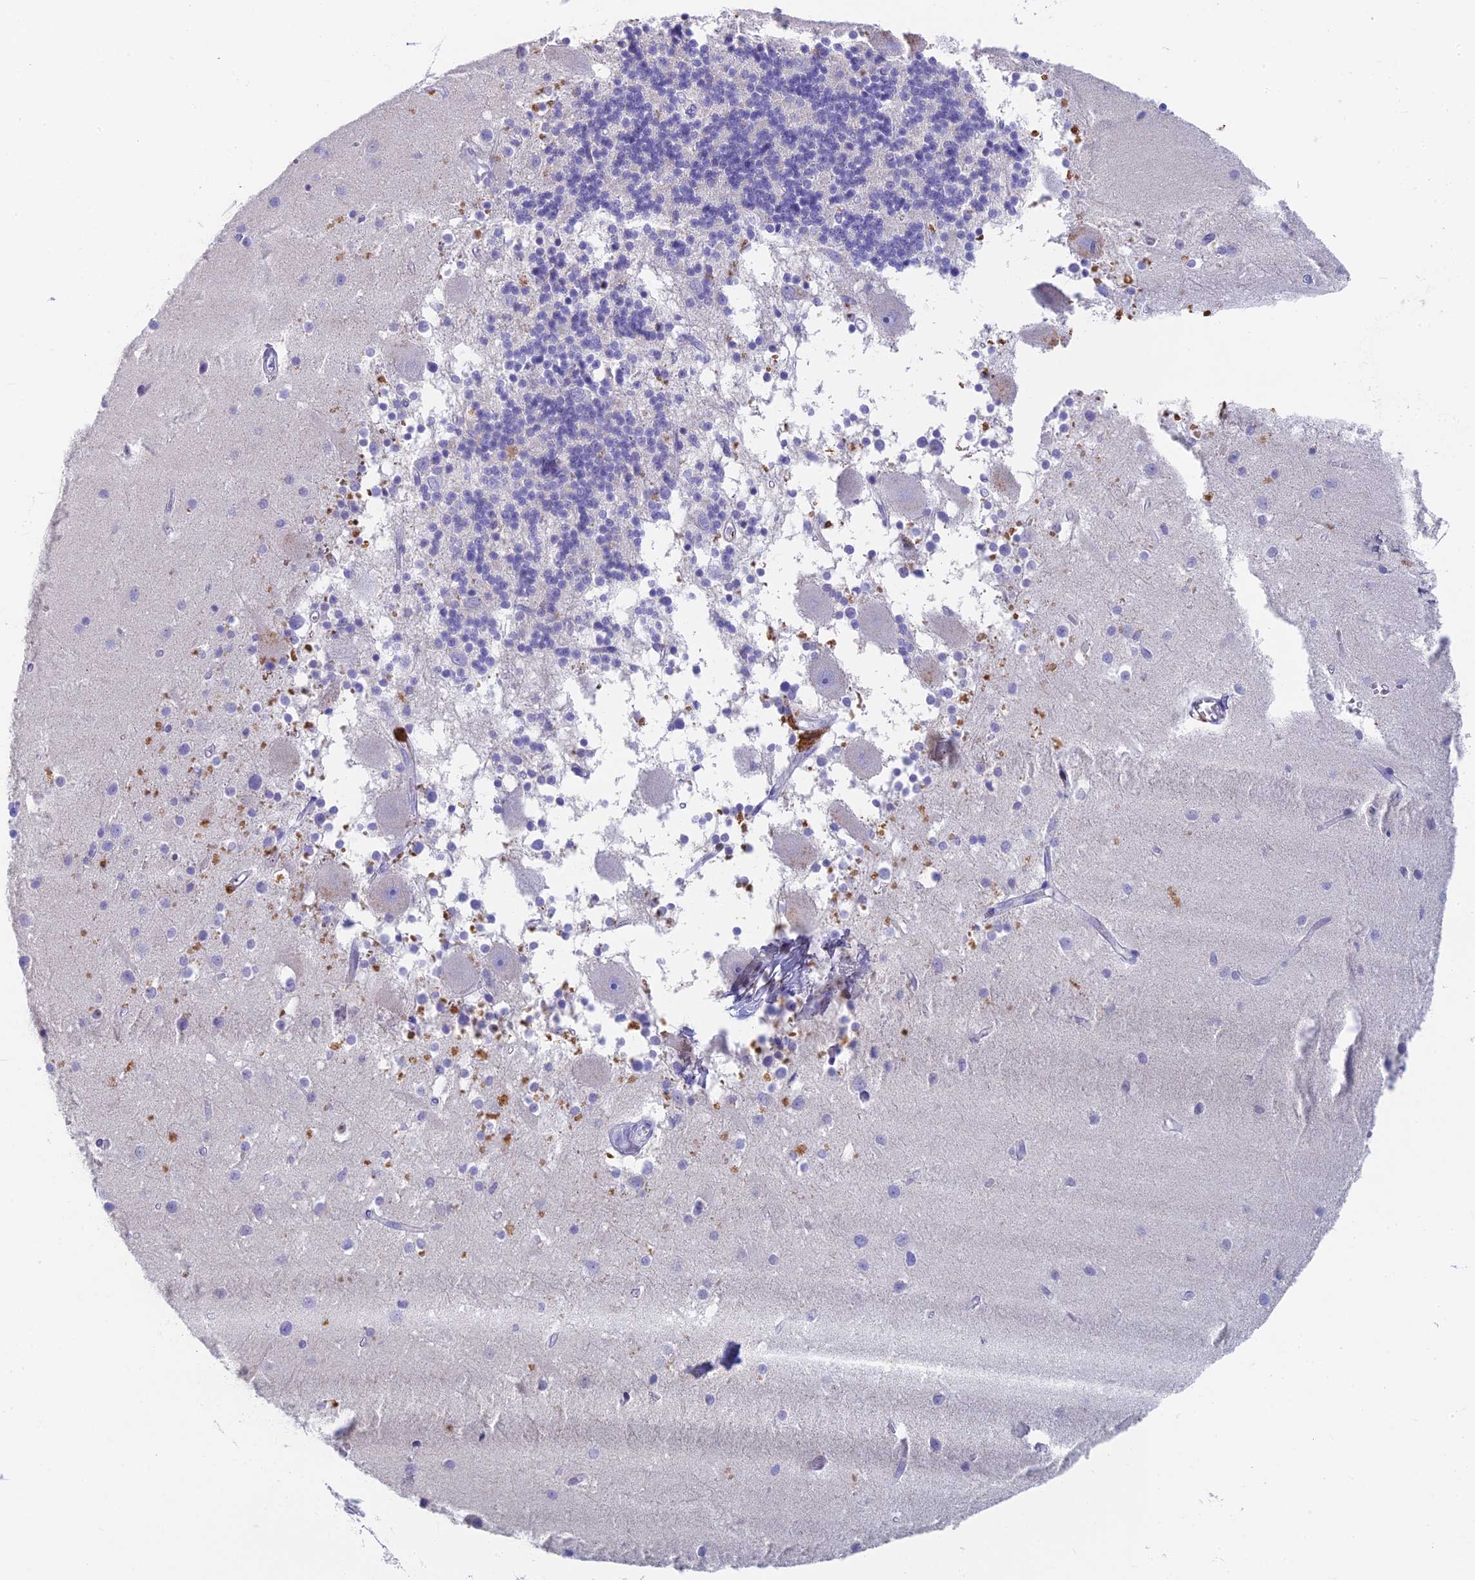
{"staining": {"intensity": "negative", "quantity": "none", "location": "none"}, "tissue": "cerebellum", "cell_type": "Cells in granular layer", "image_type": "normal", "snomed": [{"axis": "morphology", "description": "Normal tissue, NOS"}, {"axis": "topography", "description": "Cerebellum"}], "caption": "The histopathology image displays no staining of cells in granular layer in unremarkable cerebellum.", "gene": "REXO5", "patient": {"sex": "male", "age": 54}}